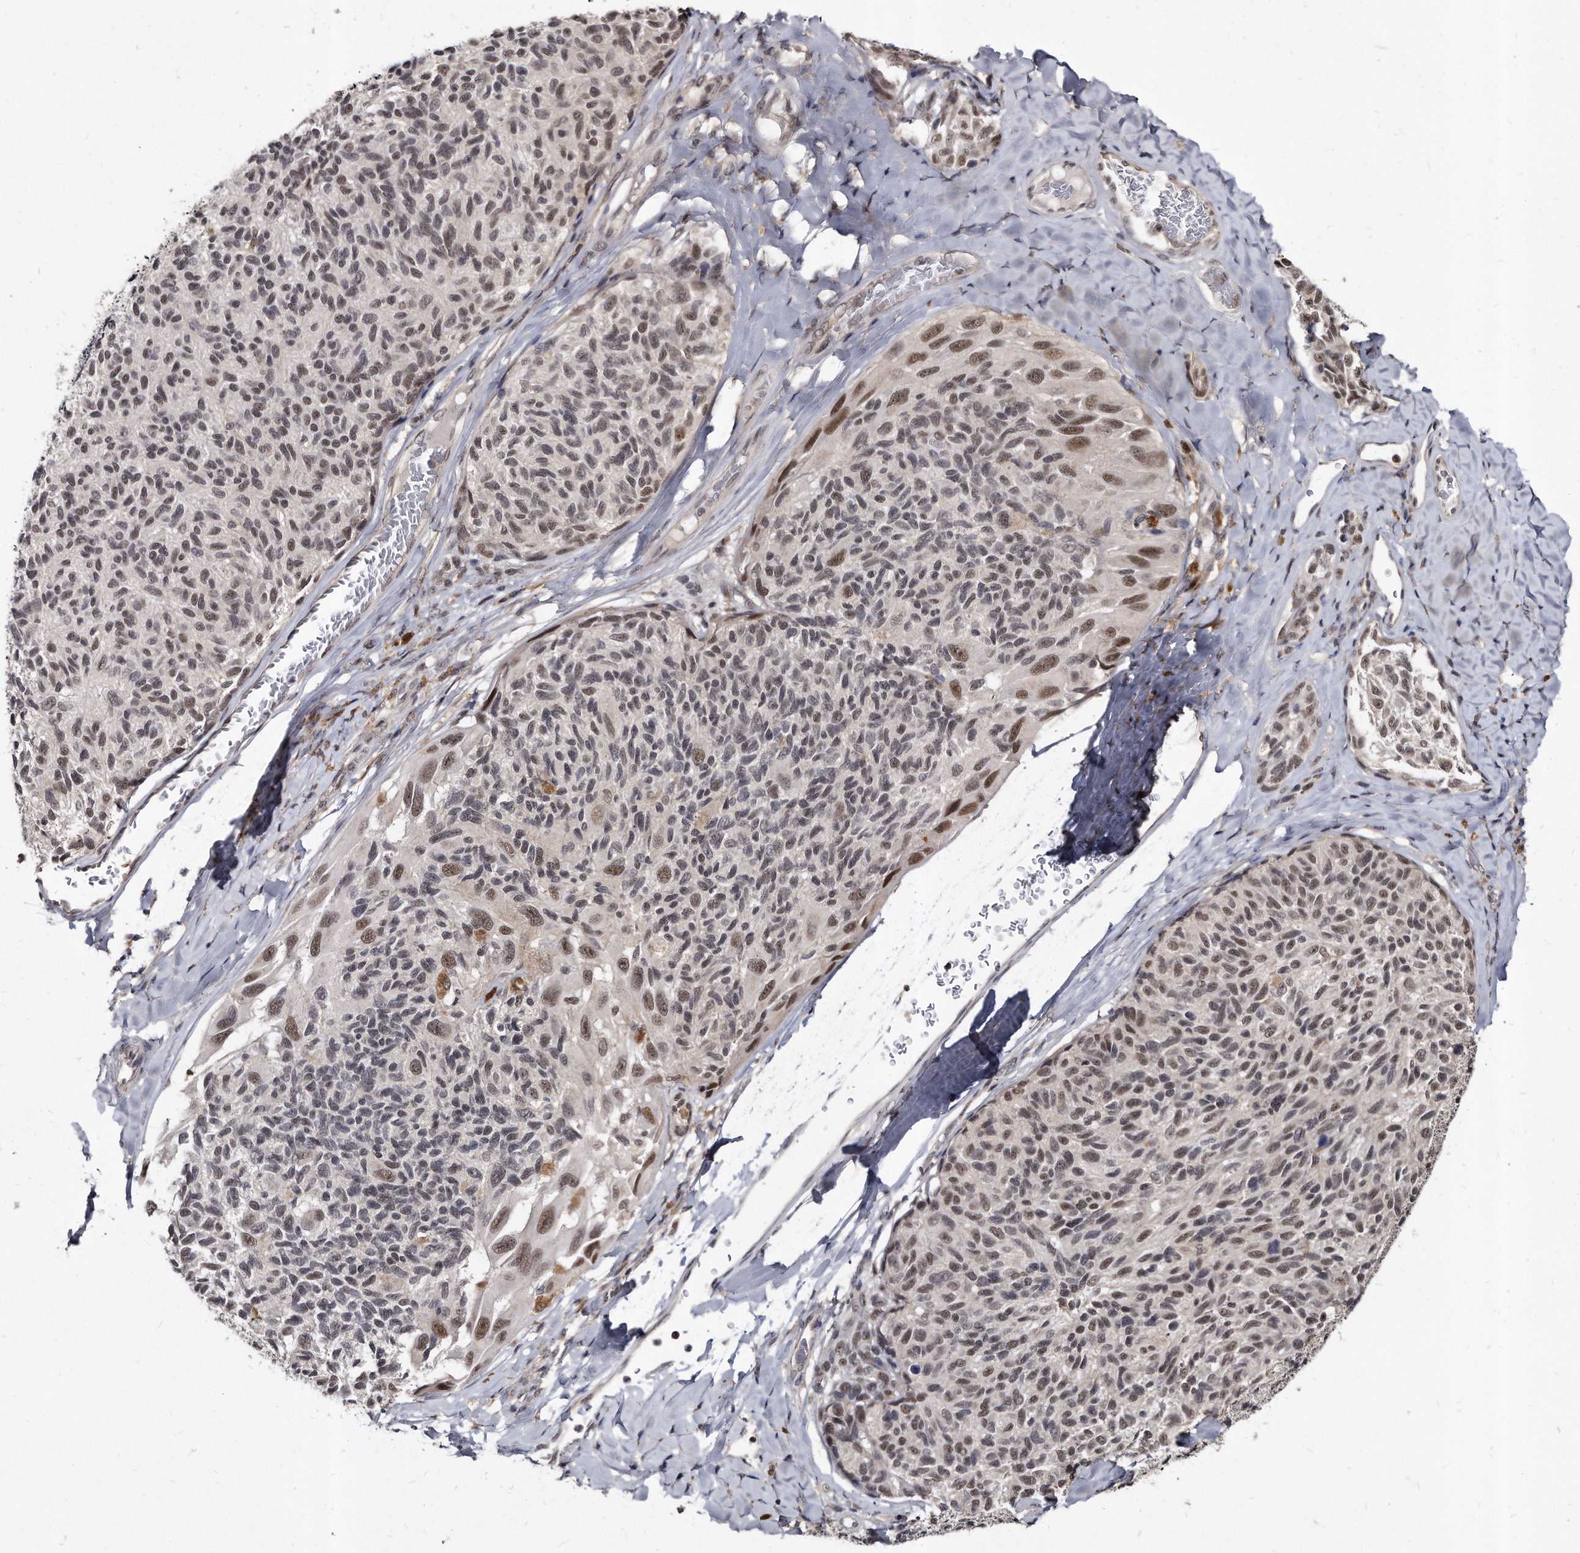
{"staining": {"intensity": "moderate", "quantity": "25%-75%", "location": "nuclear"}, "tissue": "melanoma", "cell_type": "Tumor cells", "image_type": "cancer", "snomed": [{"axis": "morphology", "description": "Malignant melanoma, NOS"}, {"axis": "topography", "description": "Skin"}], "caption": "Moderate nuclear staining for a protein is seen in approximately 25%-75% of tumor cells of malignant melanoma using IHC.", "gene": "KLHDC3", "patient": {"sex": "female", "age": 73}}